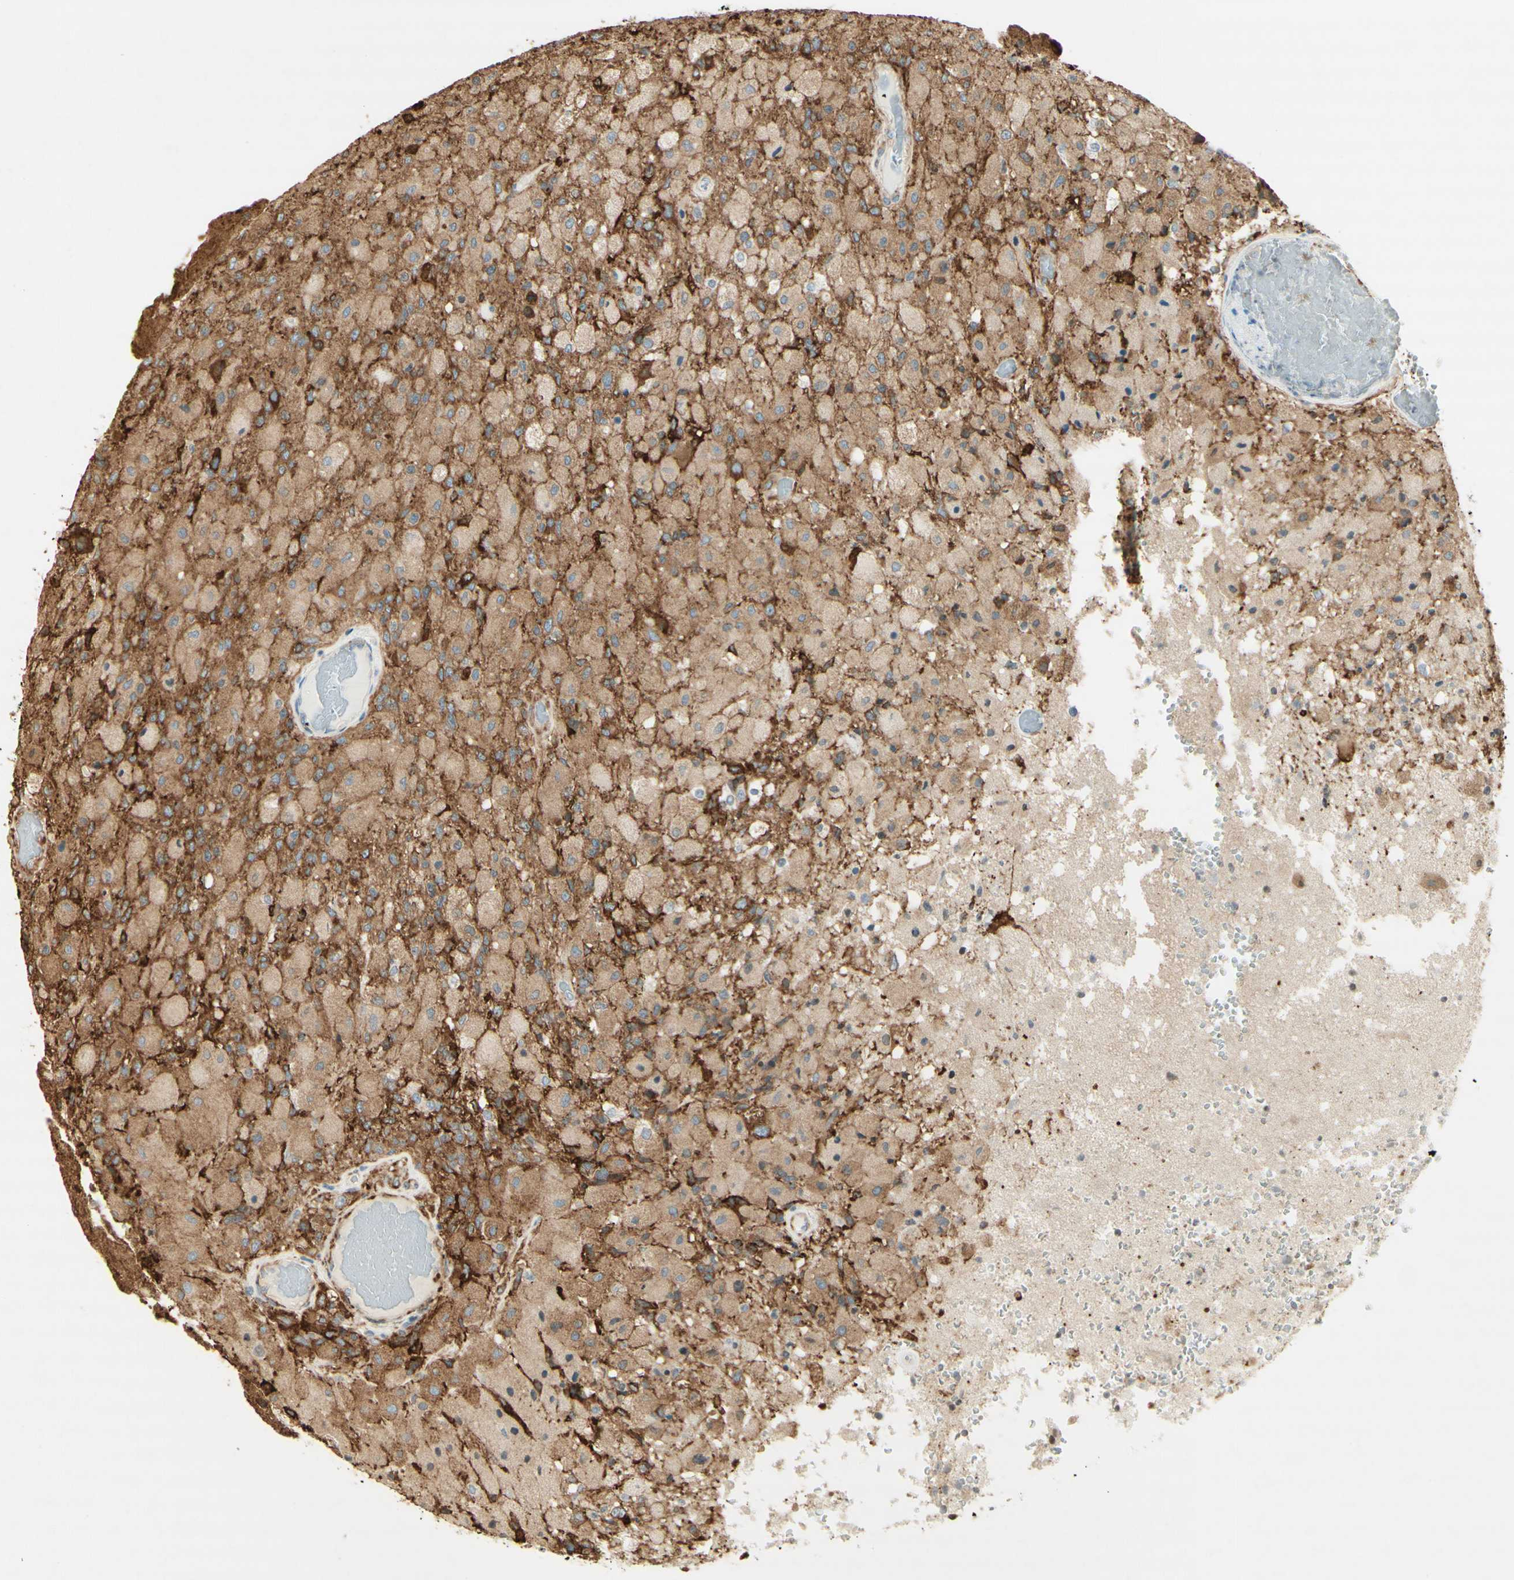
{"staining": {"intensity": "weak", "quantity": ">75%", "location": "cytoplasmic/membranous"}, "tissue": "glioma", "cell_type": "Tumor cells", "image_type": "cancer", "snomed": [{"axis": "morphology", "description": "Normal tissue, NOS"}, {"axis": "morphology", "description": "Glioma, malignant, High grade"}, {"axis": "topography", "description": "Cerebral cortex"}], "caption": "An image of human high-grade glioma (malignant) stained for a protein displays weak cytoplasmic/membranous brown staining in tumor cells.", "gene": "MAP1B", "patient": {"sex": "male", "age": 77}}